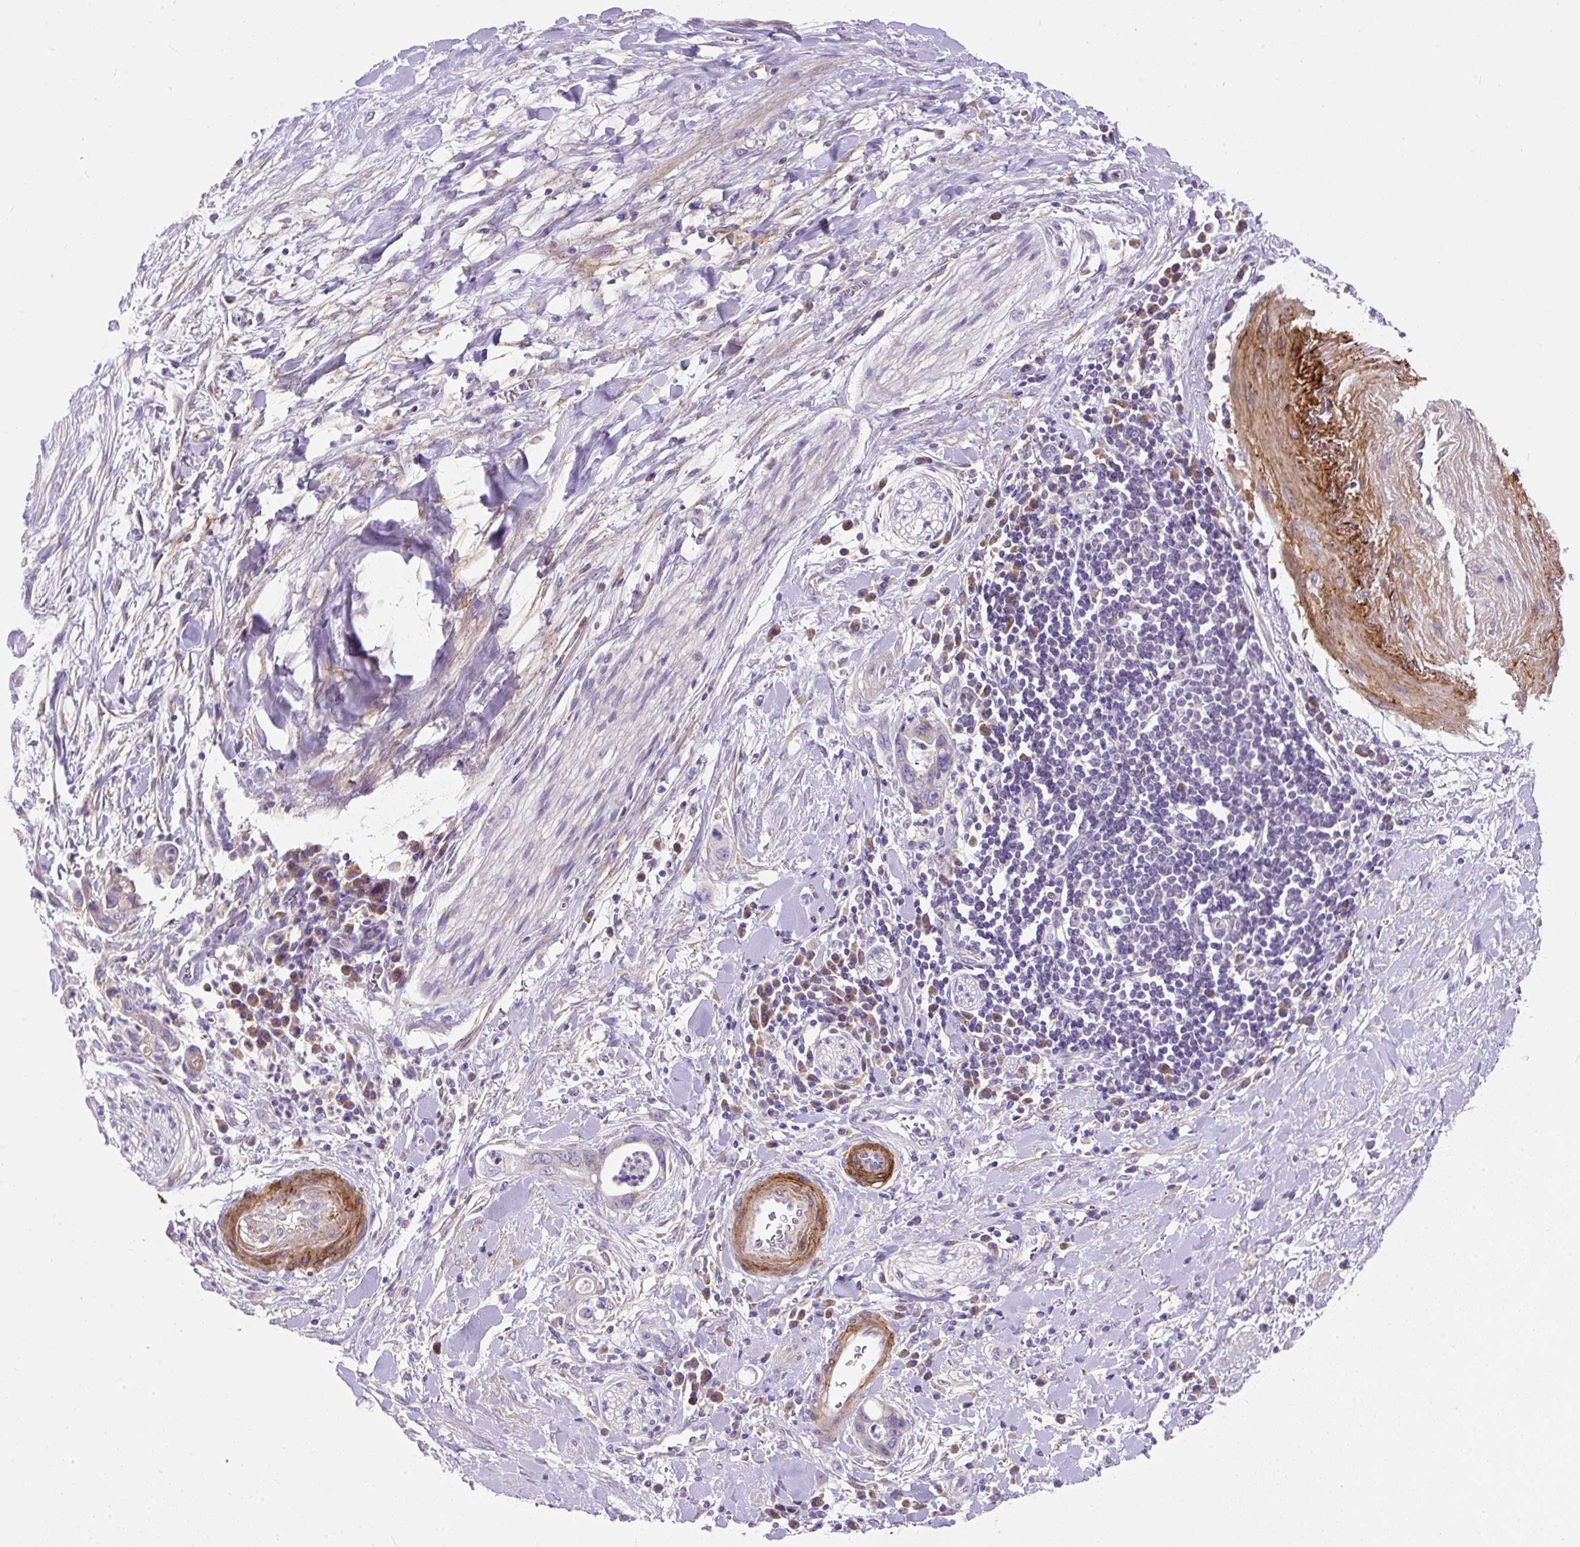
{"staining": {"intensity": "negative", "quantity": "none", "location": "none"}, "tissue": "pancreatic cancer", "cell_type": "Tumor cells", "image_type": "cancer", "snomed": [{"axis": "morphology", "description": "Adenocarcinoma, NOS"}, {"axis": "topography", "description": "Pancreas"}], "caption": "High magnification brightfield microscopy of adenocarcinoma (pancreatic) stained with DAB (3,3'-diaminobenzidine) (brown) and counterstained with hematoxylin (blue): tumor cells show no significant expression. (DAB immunohistochemistry visualized using brightfield microscopy, high magnification).", "gene": "SUSD5", "patient": {"sex": "male", "age": 75}}